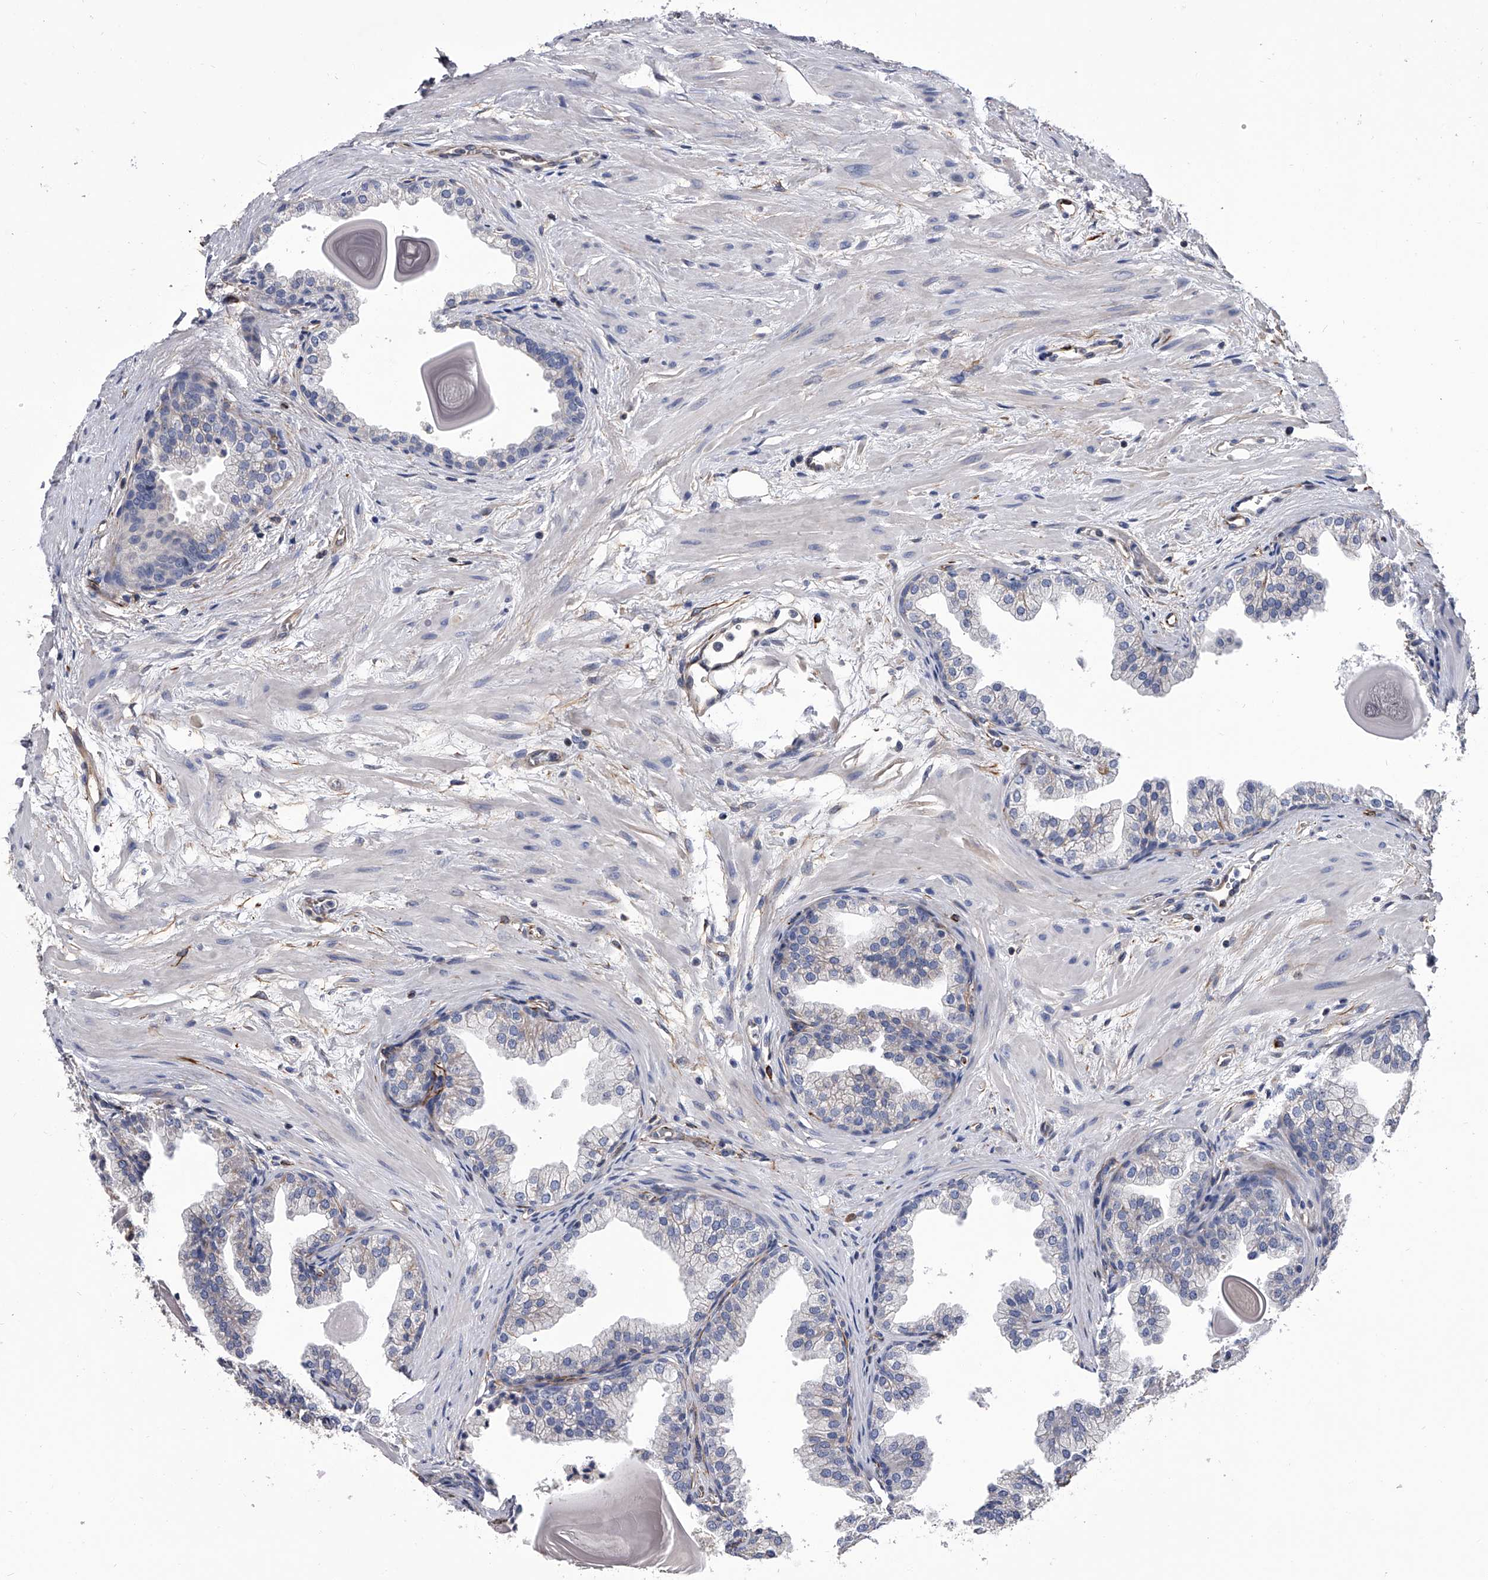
{"staining": {"intensity": "negative", "quantity": "none", "location": "none"}, "tissue": "prostate", "cell_type": "Glandular cells", "image_type": "normal", "snomed": [{"axis": "morphology", "description": "Normal tissue, NOS"}, {"axis": "topography", "description": "Prostate"}], "caption": "Immunohistochemistry (IHC) of normal human prostate shows no expression in glandular cells.", "gene": "EFCAB7", "patient": {"sex": "male", "age": 48}}